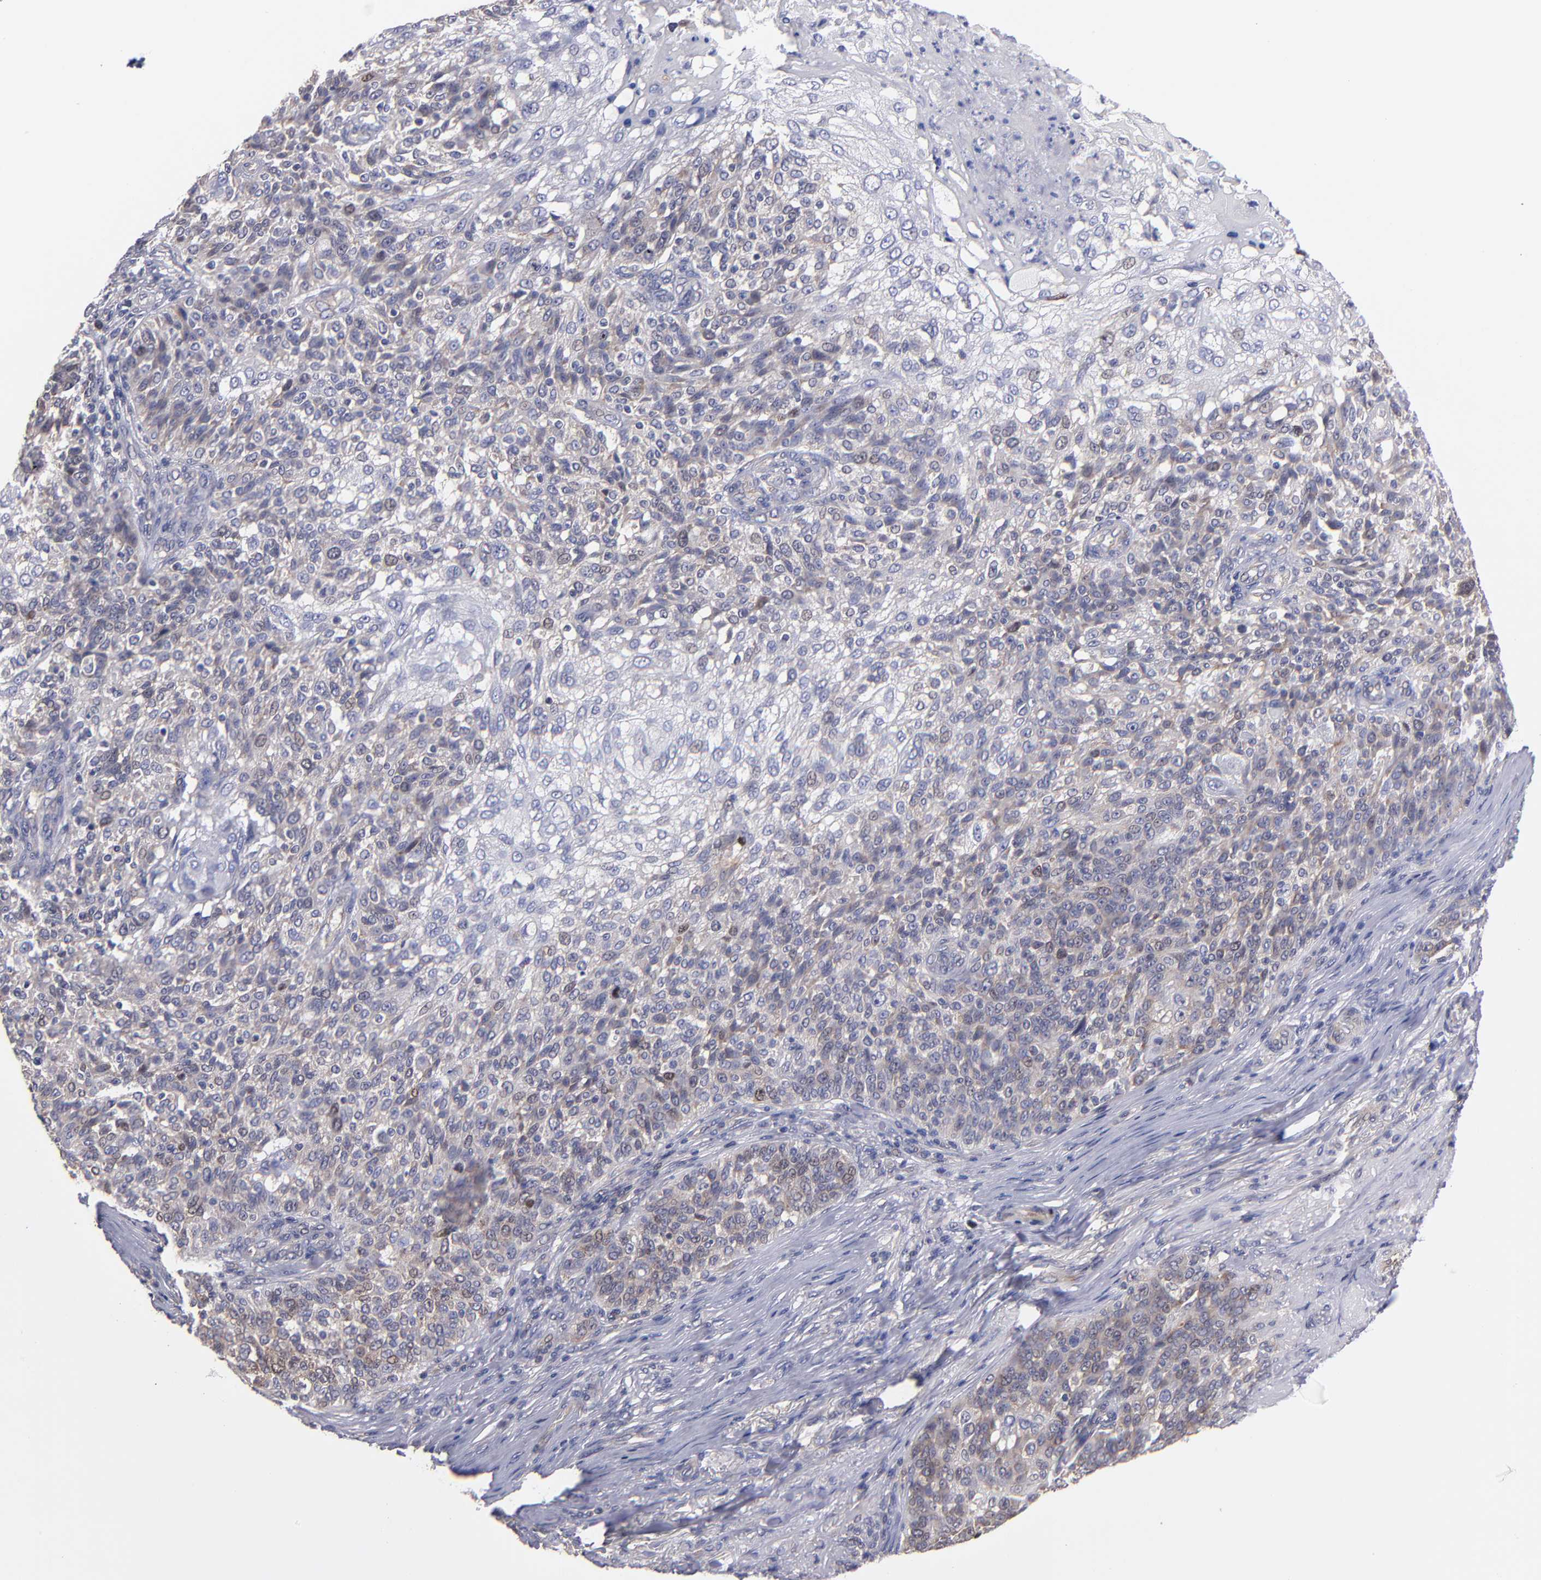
{"staining": {"intensity": "weak", "quantity": "<25%", "location": "cytoplasmic/membranous"}, "tissue": "skin cancer", "cell_type": "Tumor cells", "image_type": "cancer", "snomed": [{"axis": "morphology", "description": "Normal tissue, NOS"}, {"axis": "morphology", "description": "Squamous cell carcinoma, NOS"}, {"axis": "topography", "description": "Skin"}], "caption": "The image exhibits no staining of tumor cells in skin cancer.", "gene": "EIF3L", "patient": {"sex": "female", "age": 83}}